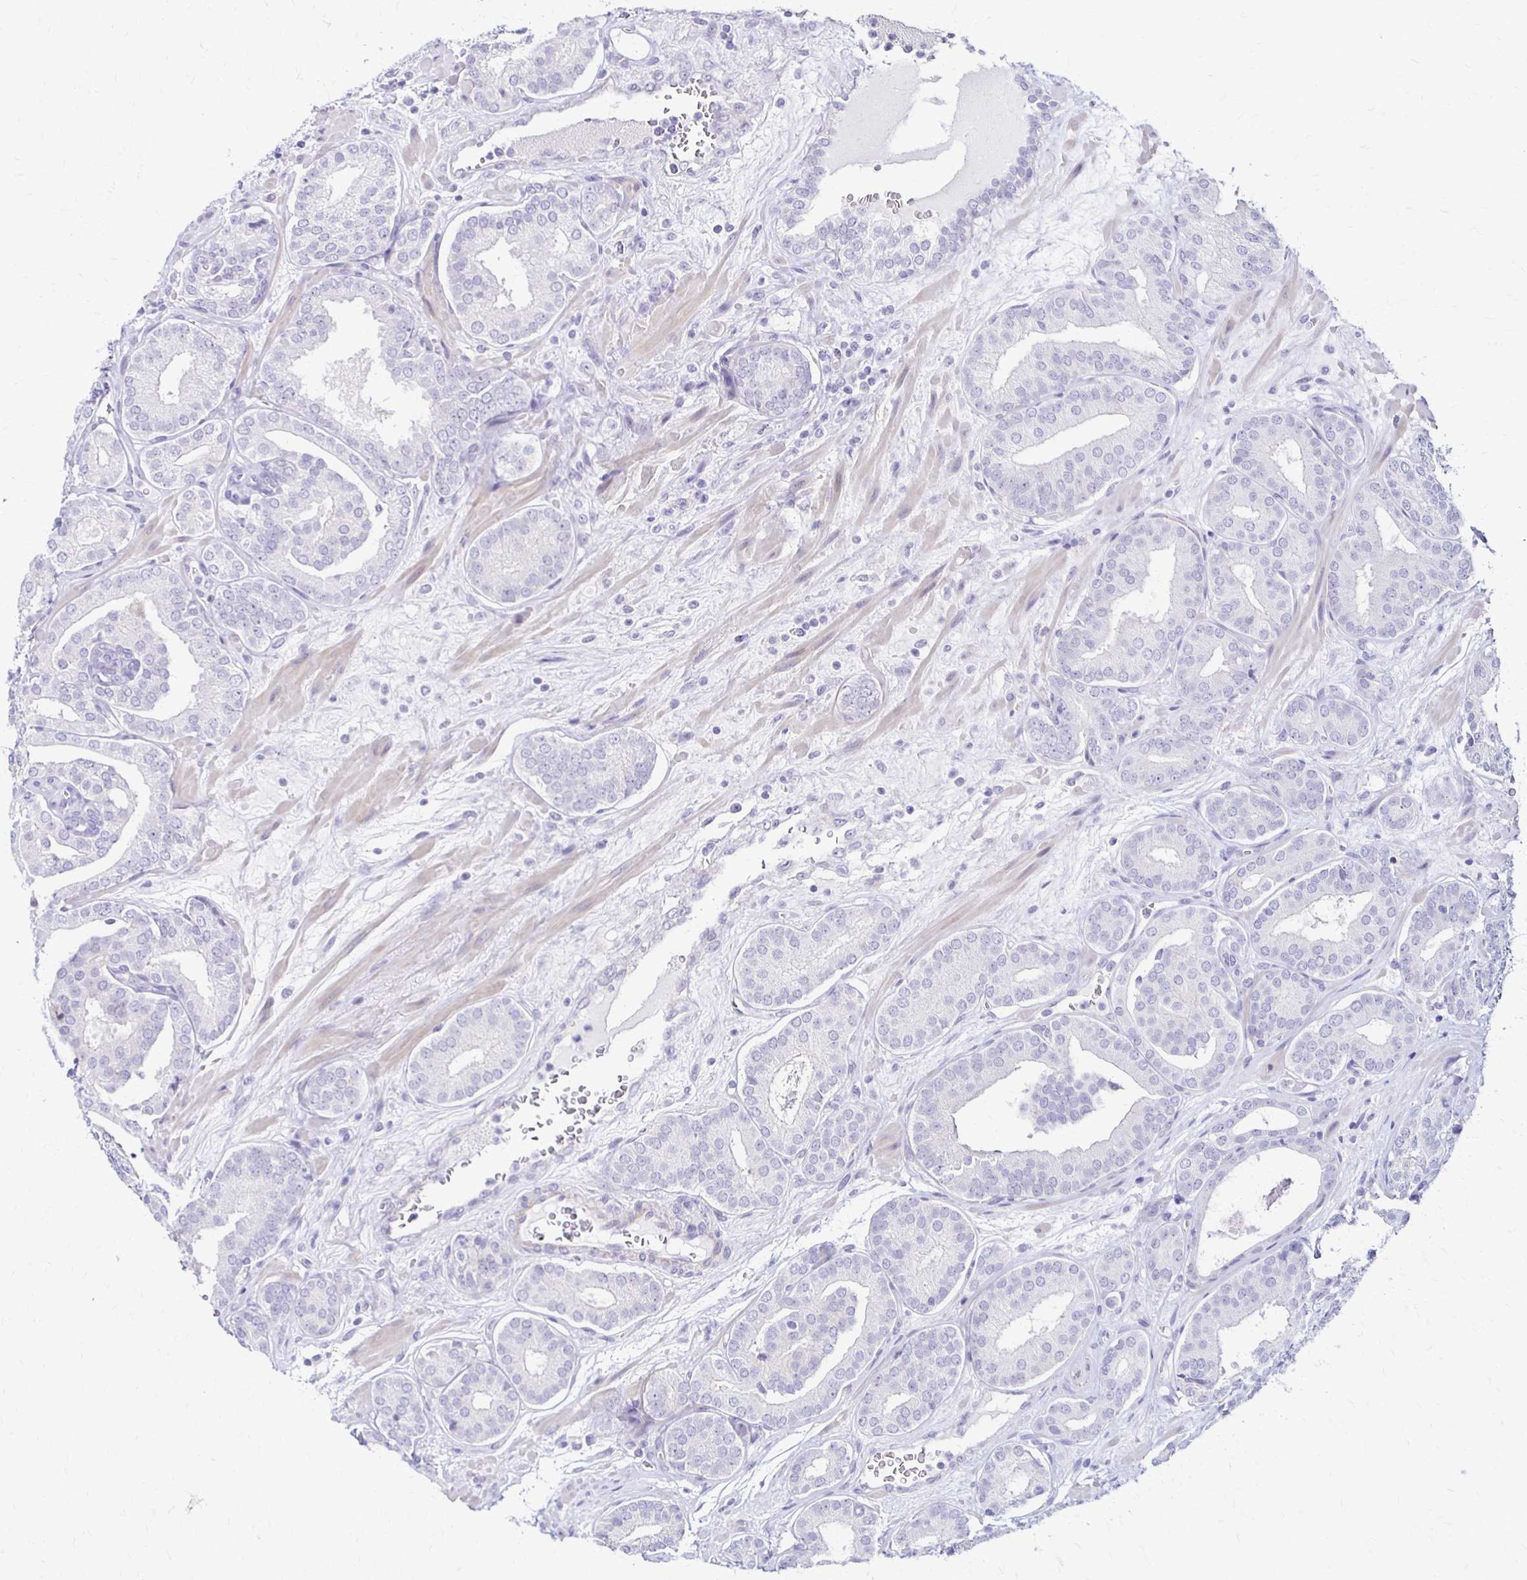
{"staining": {"intensity": "negative", "quantity": "none", "location": "none"}, "tissue": "prostate cancer", "cell_type": "Tumor cells", "image_type": "cancer", "snomed": [{"axis": "morphology", "description": "Adenocarcinoma, High grade"}, {"axis": "topography", "description": "Prostate"}], "caption": "An immunohistochemistry (IHC) histopathology image of prostate cancer (adenocarcinoma (high-grade)) is shown. There is no staining in tumor cells of prostate cancer (adenocarcinoma (high-grade)). (DAB immunohistochemistry (IHC) with hematoxylin counter stain).", "gene": "RHOBTB2", "patient": {"sex": "male", "age": 66}}